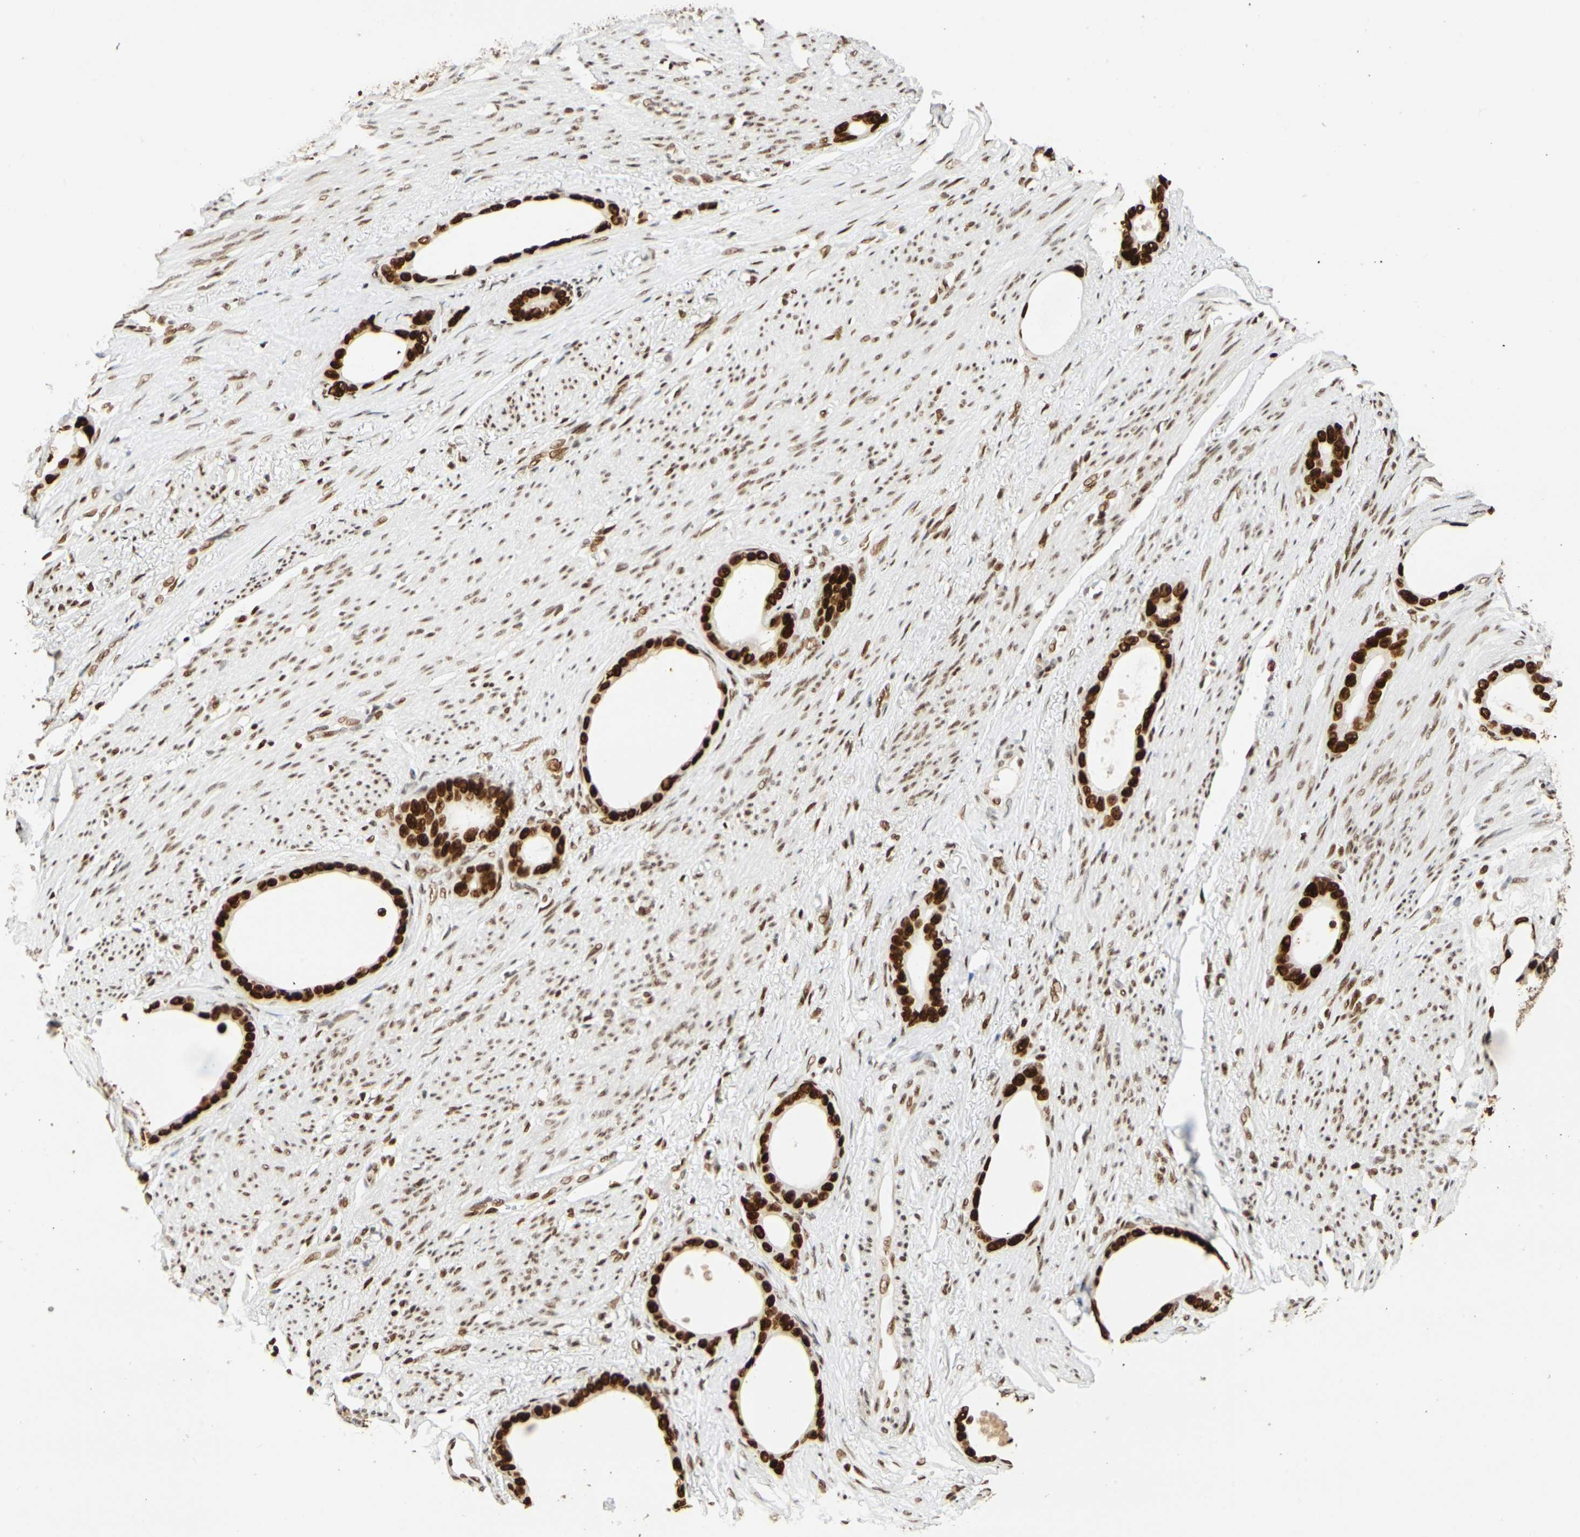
{"staining": {"intensity": "strong", "quantity": ">75%", "location": "nuclear"}, "tissue": "stomach cancer", "cell_type": "Tumor cells", "image_type": "cancer", "snomed": [{"axis": "morphology", "description": "Adenocarcinoma, NOS"}, {"axis": "topography", "description": "Stomach"}], "caption": "Immunohistochemical staining of human stomach cancer (adenocarcinoma) exhibits strong nuclear protein staining in approximately >75% of tumor cells.", "gene": "CDK12", "patient": {"sex": "female", "age": 75}}